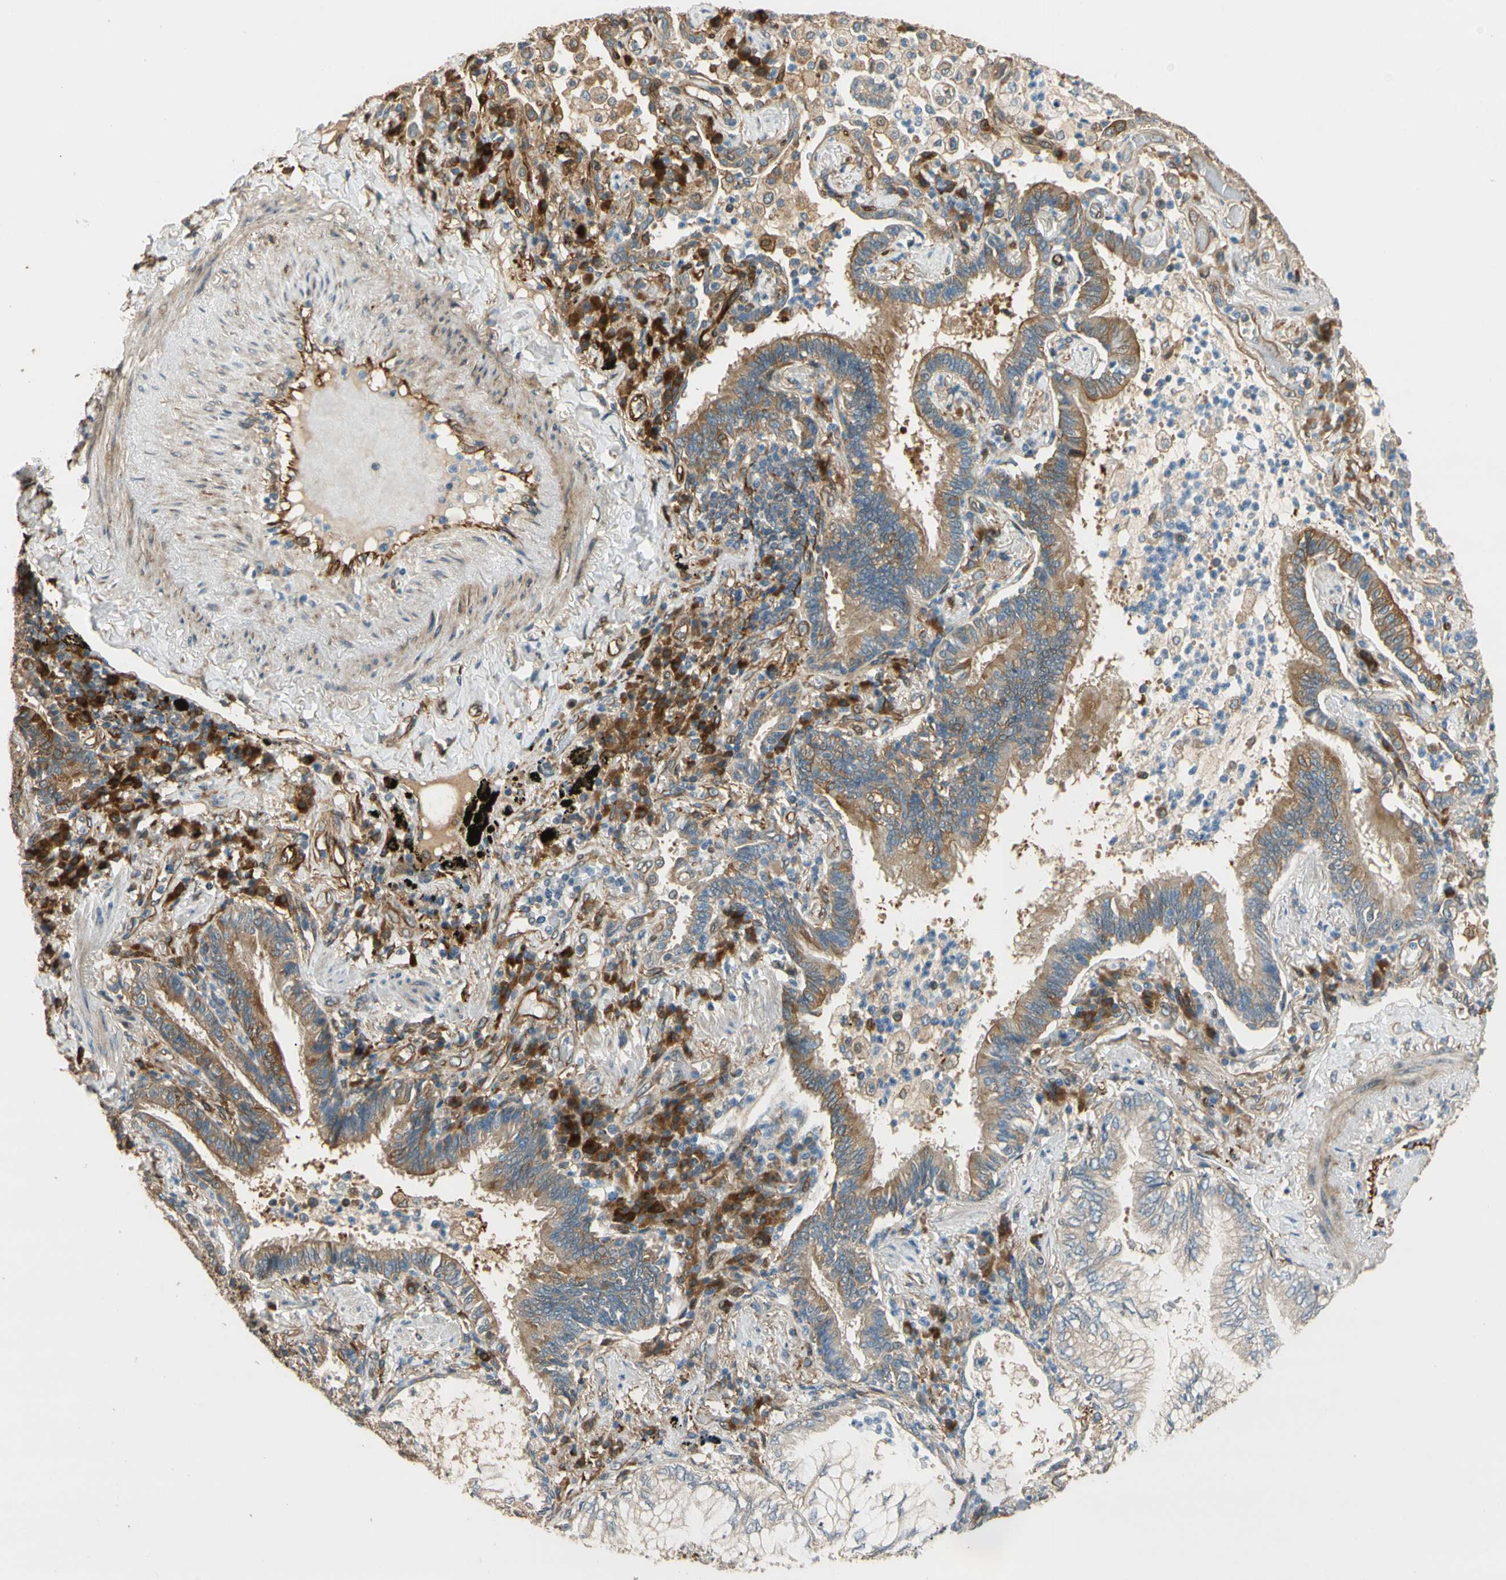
{"staining": {"intensity": "moderate", "quantity": ">75%", "location": "cytoplasmic/membranous"}, "tissue": "lung cancer", "cell_type": "Tumor cells", "image_type": "cancer", "snomed": [{"axis": "morphology", "description": "Normal tissue, NOS"}, {"axis": "morphology", "description": "Adenocarcinoma, NOS"}, {"axis": "topography", "description": "Bronchus"}, {"axis": "topography", "description": "Lung"}], "caption": "Lung cancer (adenocarcinoma) stained for a protein exhibits moderate cytoplasmic/membranous positivity in tumor cells.", "gene": "PARP14", "patient": {"sex": "female", "age": 70}}